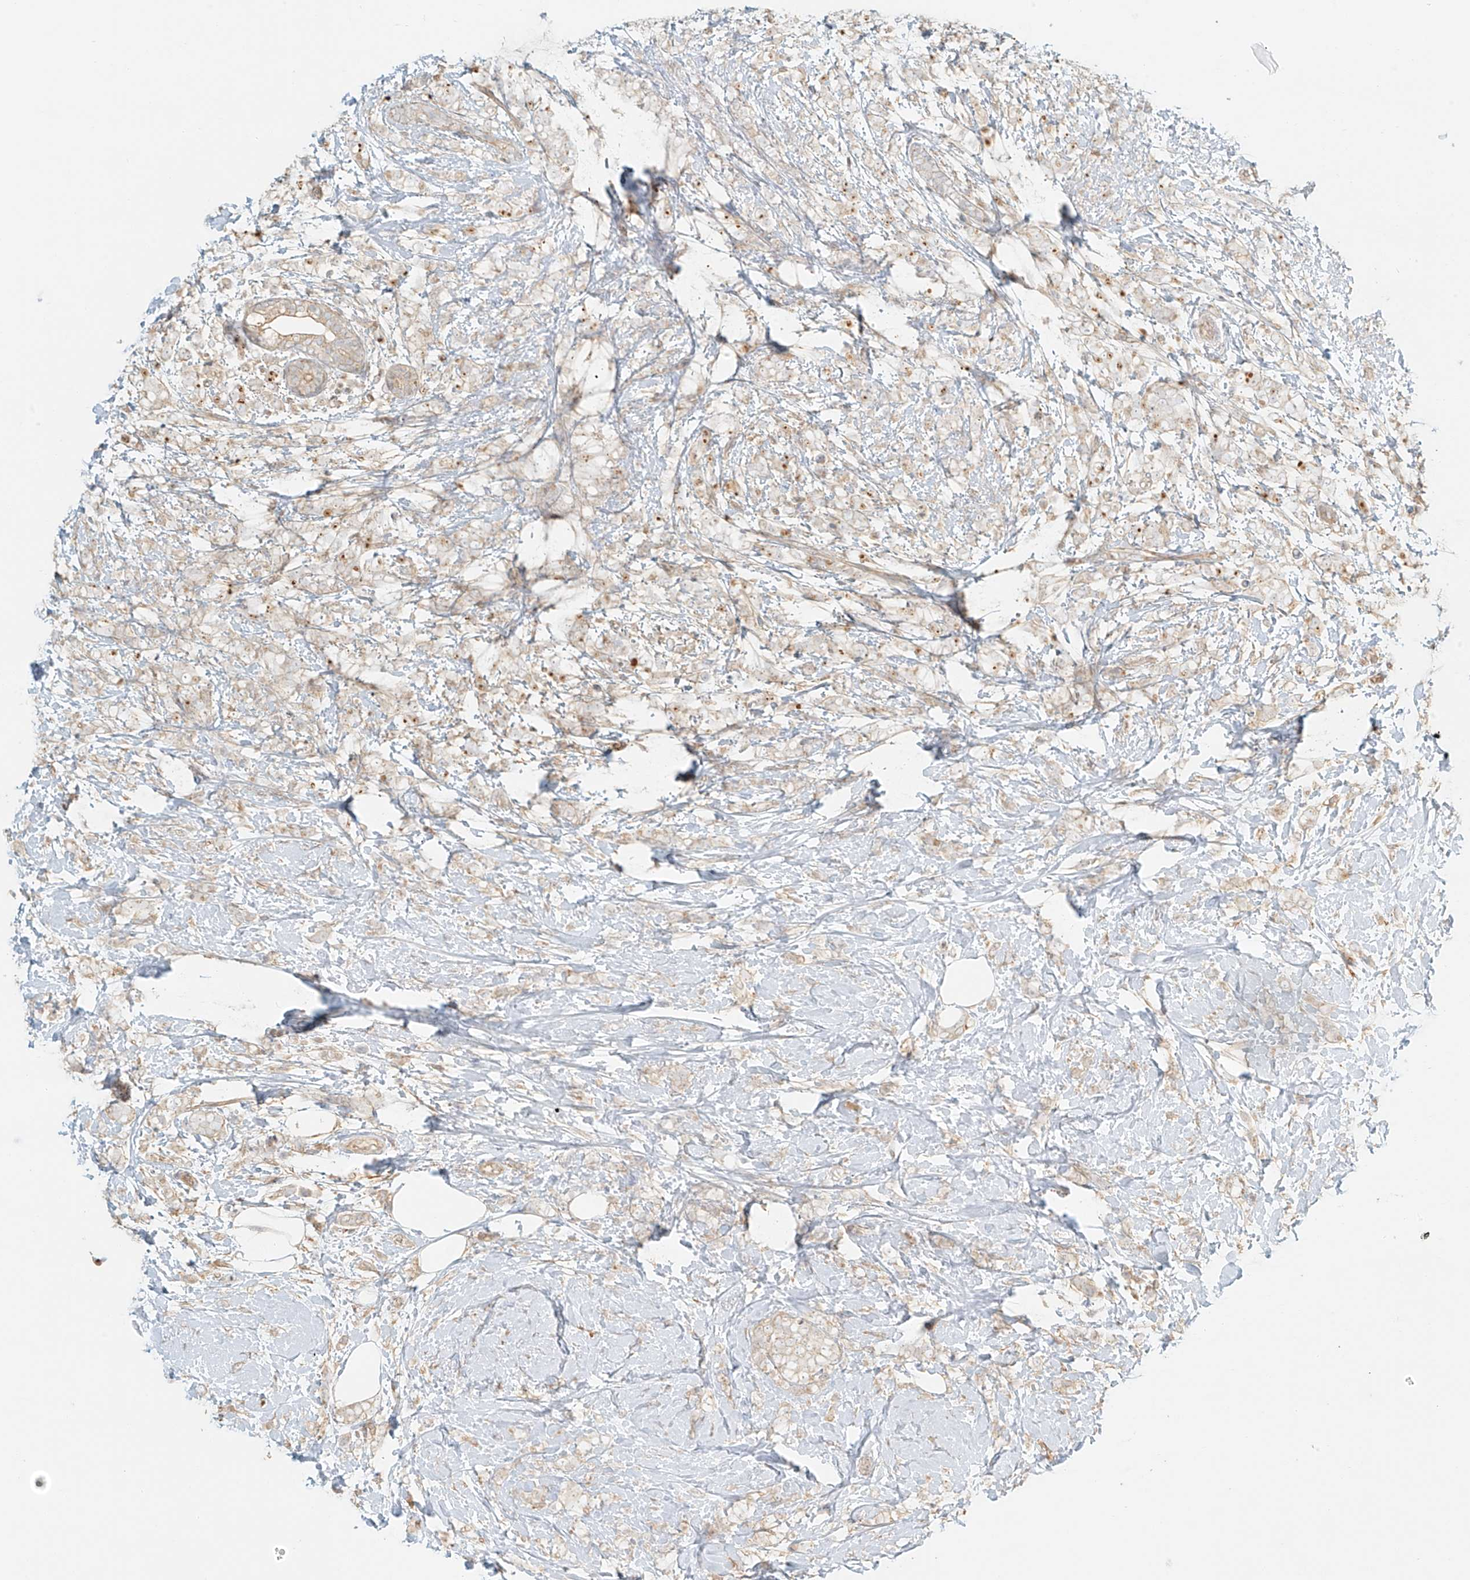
{"staining": {"intensity": "weak", "quantity": "<25%", "location": "cytoplasmic/membranous"}, "tissue": "breast cancer", "cell_type": "Tumor cells", "image_type": "cancer", "snomed": [{"axis": "morphology", "description": "Lobular carcinoma"}, {"axis": "topography", "description": "Breast"}], "caption": "This histopathology image is of breast cancer (lobular carcinoma) stained with immunohistochemistry (IHC) to label a protein in brown with the nuclei are counter-stained blue. There is no expression in tumor cells.", "gene": "UPK1B", "patient": {"sex": "female", "age": 58}}